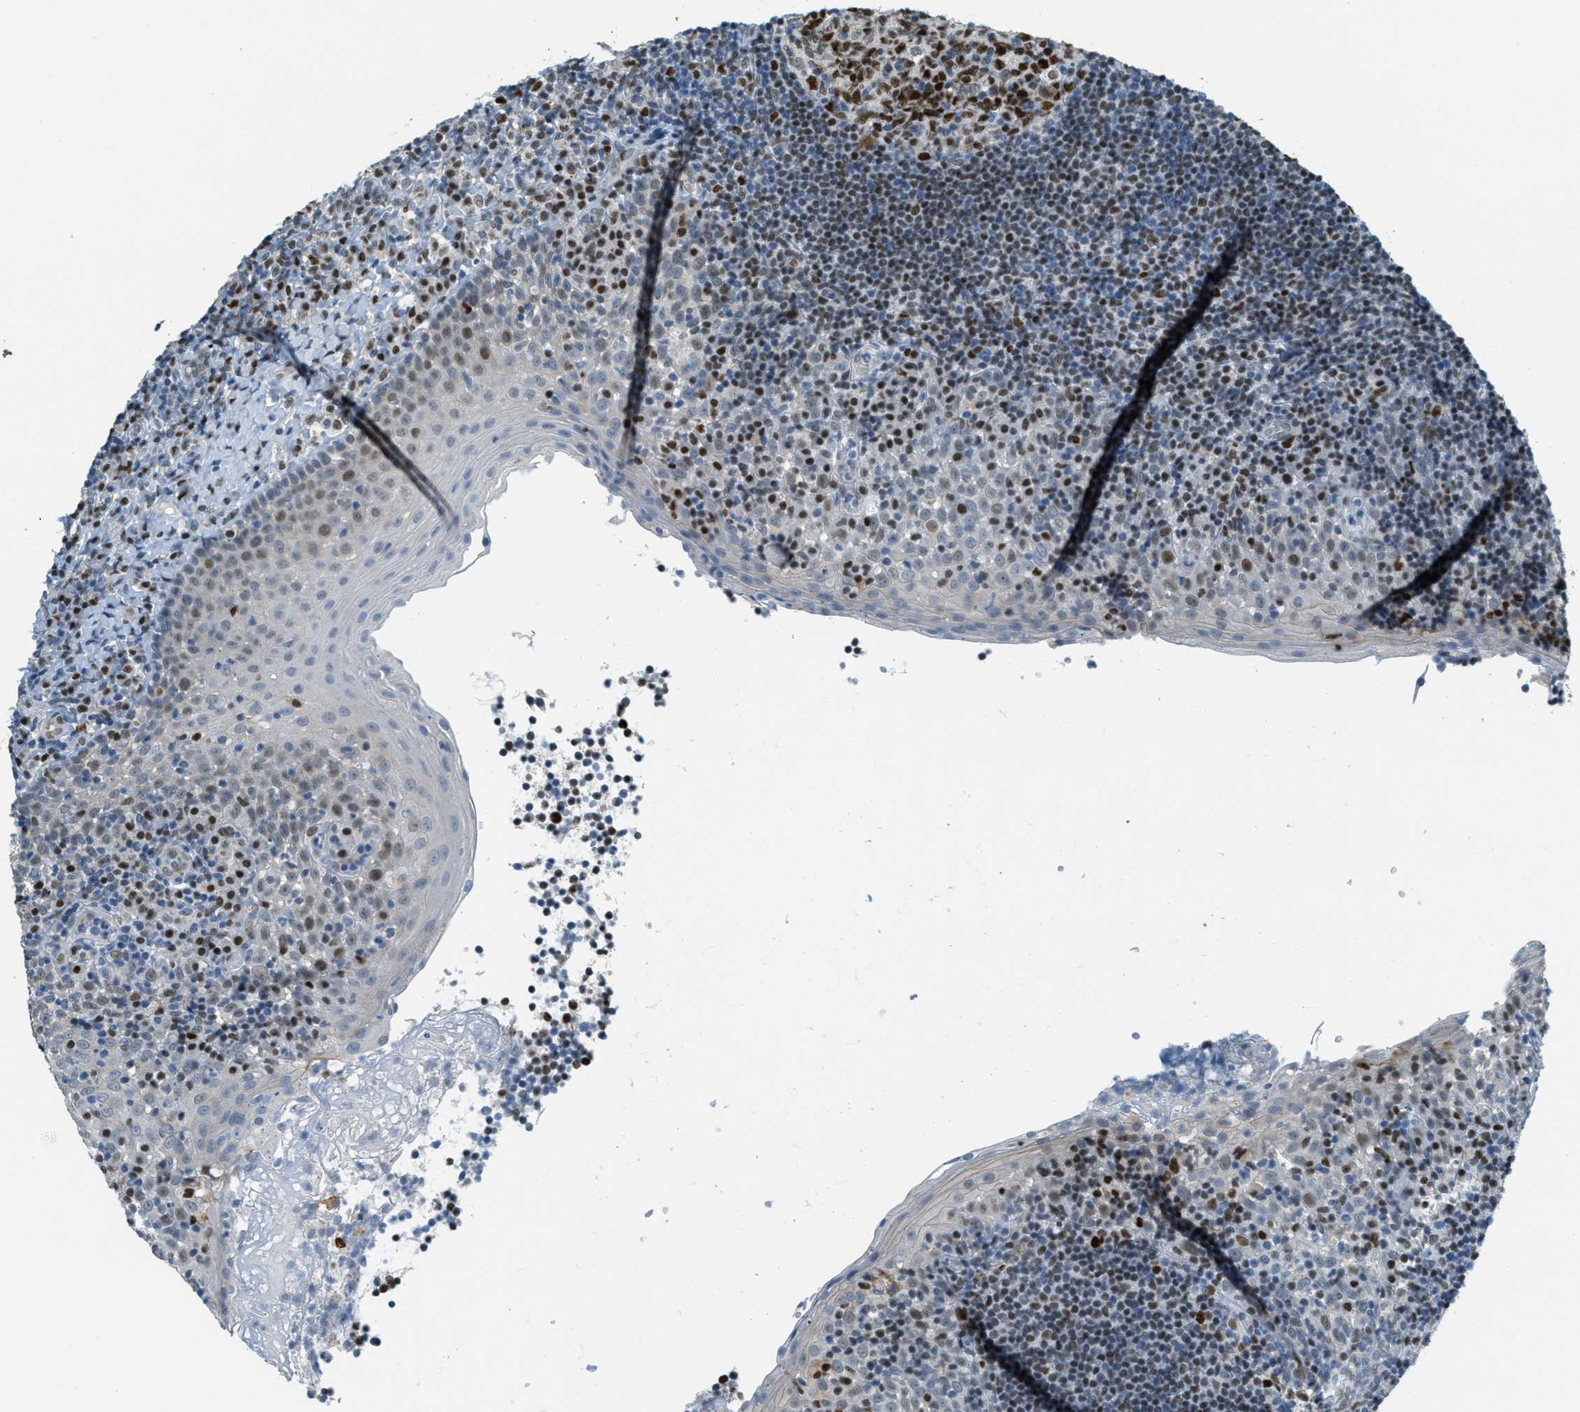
{"staining": {"intensity": "strong", "quantity": ">75%", "location": "nuclear"}, "tissue": "tonsil", "cell_type": "Germinal center cells", "image_type": "normal", "snomed": [{"axis": "morphology", "description": "Normal tissue, NOS"}, {"axis": "topography", "description": "Tonsil"}], "caption": "Immunohistochemical staining of benign human tonsil shows strong nuclear protein expression in about >75% of germinal center cells.", "gene": "TCF3", "patient": {"sex": "female", "age": 40}}